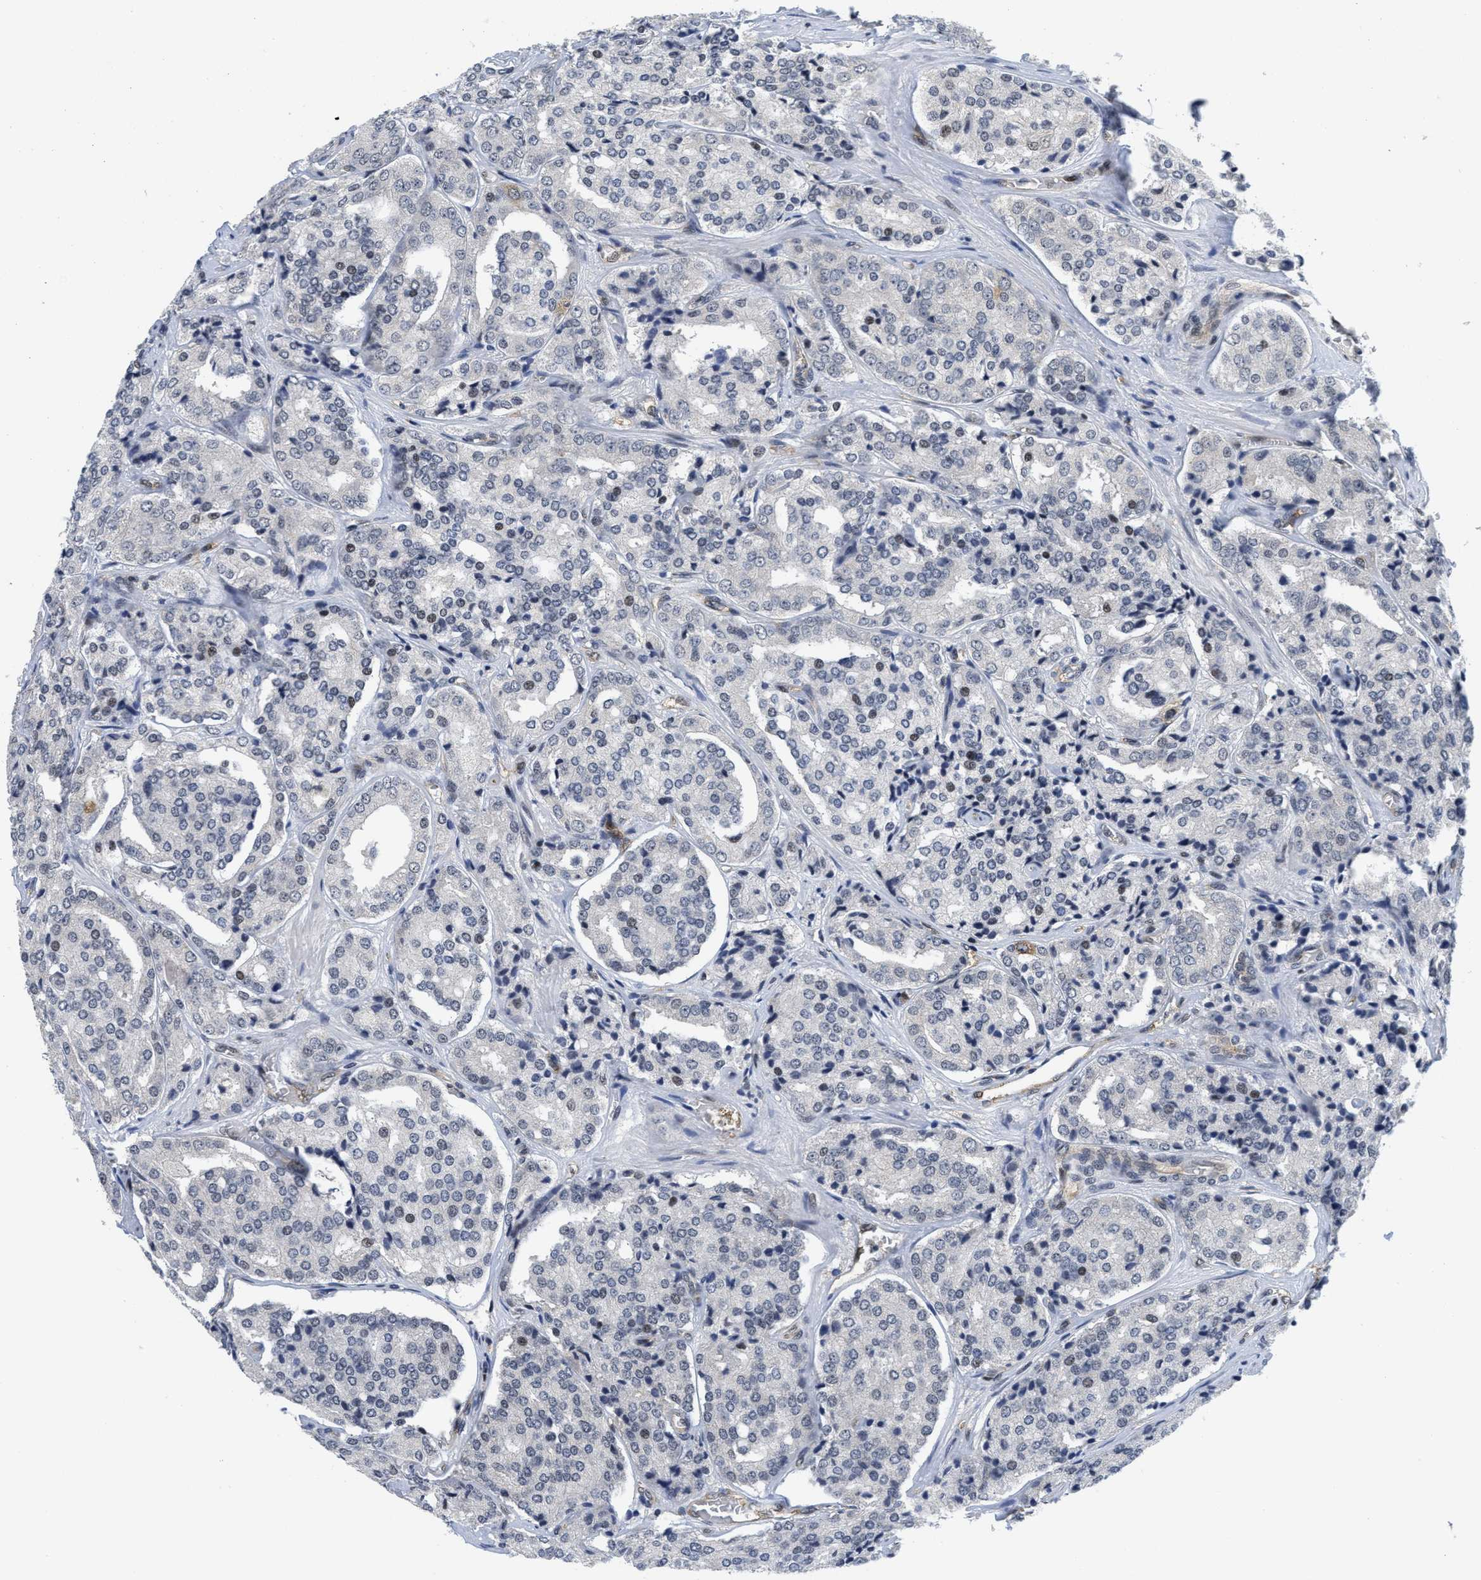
{"staining": {"intensity": "negative", "quantity": "none", "location": "none"}, "tissue": "prostate cancer", "cell_type": "Tumor cells", "image_type": "cancer", "snomed": [{"axis": "morphology", "description": "Adenocarcinoma, High grade"}, {"axis": "topography", "description": "Prostate"}], "caption": "Prostate cancer was stained to show a protein in brown. There is no significant staining in tumor cells.", "gene": "HIF1A", "patient": {"sex": "male", "age": 65}}